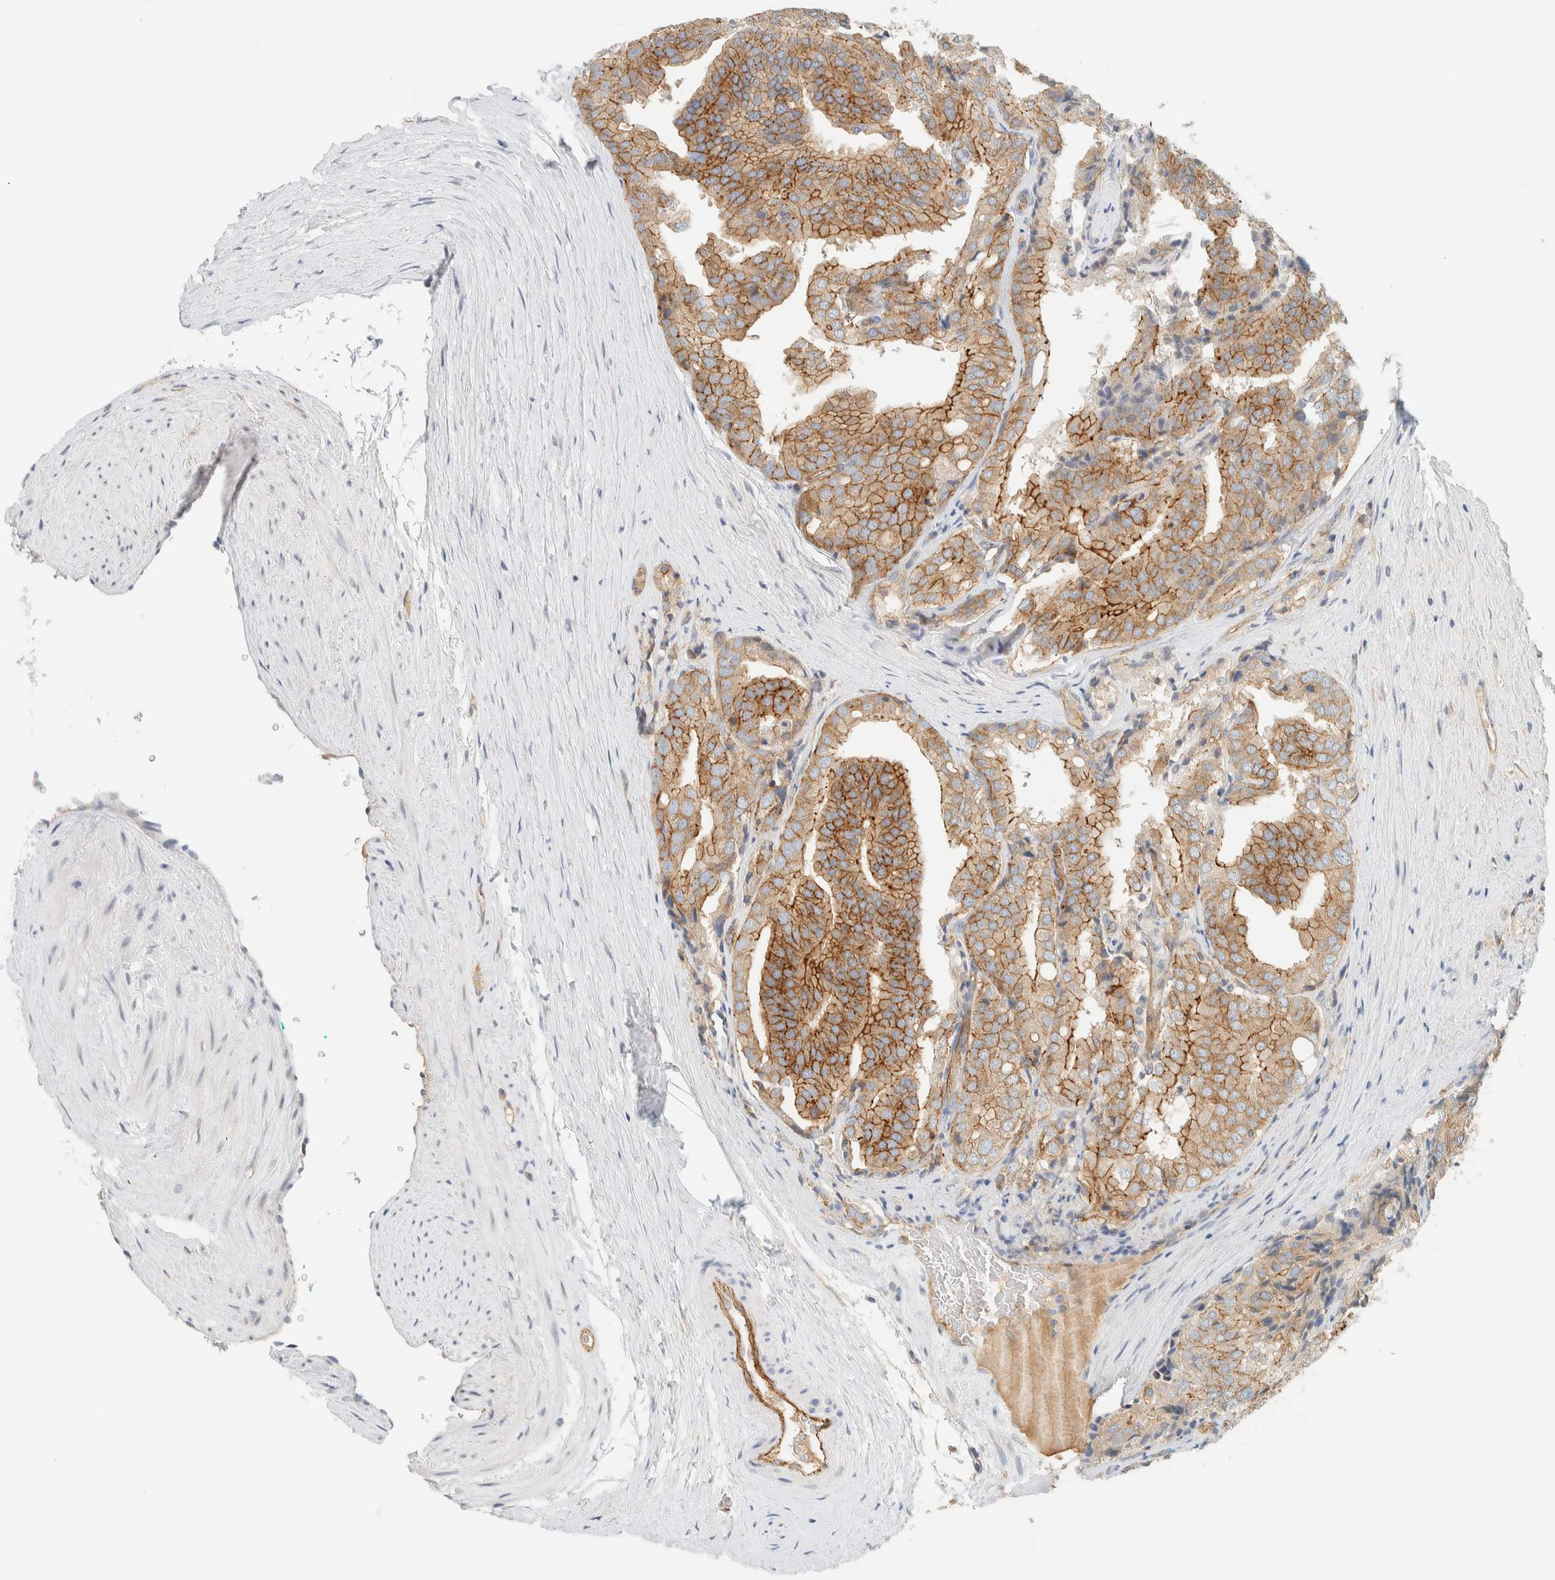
{"staining": {"intensity": "moderate", "quantity": ">75%", "location": "cytoplasmic/membranous"}, "tissue": "prostate cancer", "cell_type": "Tumor cells", "image_type": "cancer", "snomed": [{"axis": "morphology", "description": "Adenocarcinoma, High grade"}, {"axis": "topography", "description": "Prostate"}], "caption": "An immunohistochemistry (IHC) histopathology image of neoplastic tissue is shown. Protein staining in brown shows moderate cytoplasmic/membranous positivity in prostate cancer (high-grade adenocarcinoma) within tumor cells. Immunohistochemistry (ihc) stains the protein in brown and the nuclei are stained blue.", "gene": "LIMA1", "patient": {"sex": "male", "age": 50}}